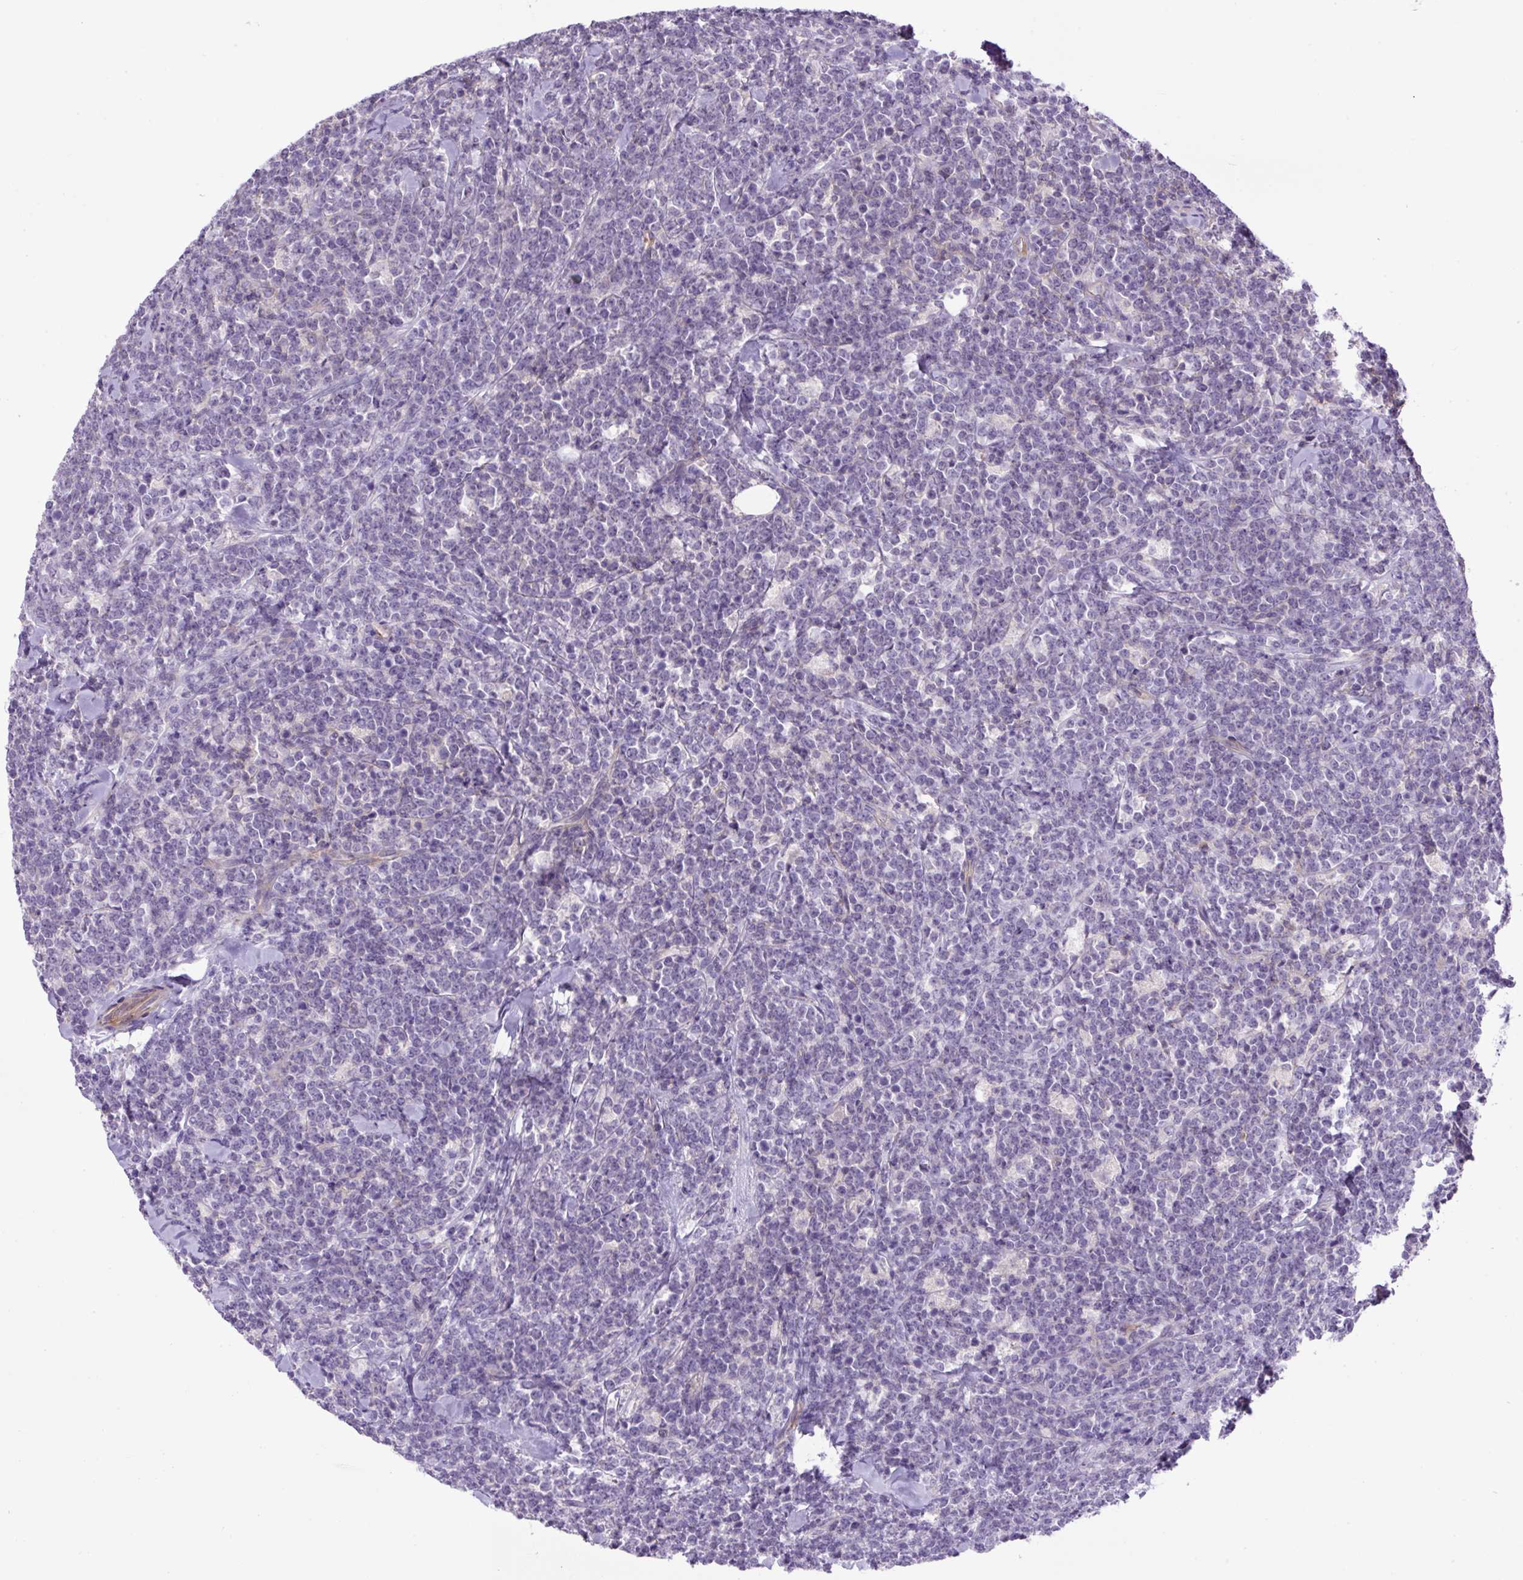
{"staining": {"intensity": "negative", "quantity": "none", "location": "none"}, "tissue": "lymphoma", "cell_type": "Tumor cells", "image_type": "cancer", "snomed": [{"axis": "morphology", "description": "Malignant lymphoma, non-Hodgkin's type, High grade"}, {"axis": "topography", "description": "Small intestine"}, {"axis": "topography", "description": "Colon"}], "caption": "Immunohistochemistry (IHC) photomicrograph of human high-grade malignant lymphoma, non-Hodgkin's type stained for a protein (brown), which reveals no positivity in tumor cells. Nuclei are stained in blue.", "gene": "NPTN", "patient": {"sex": "male", "age": 8}}